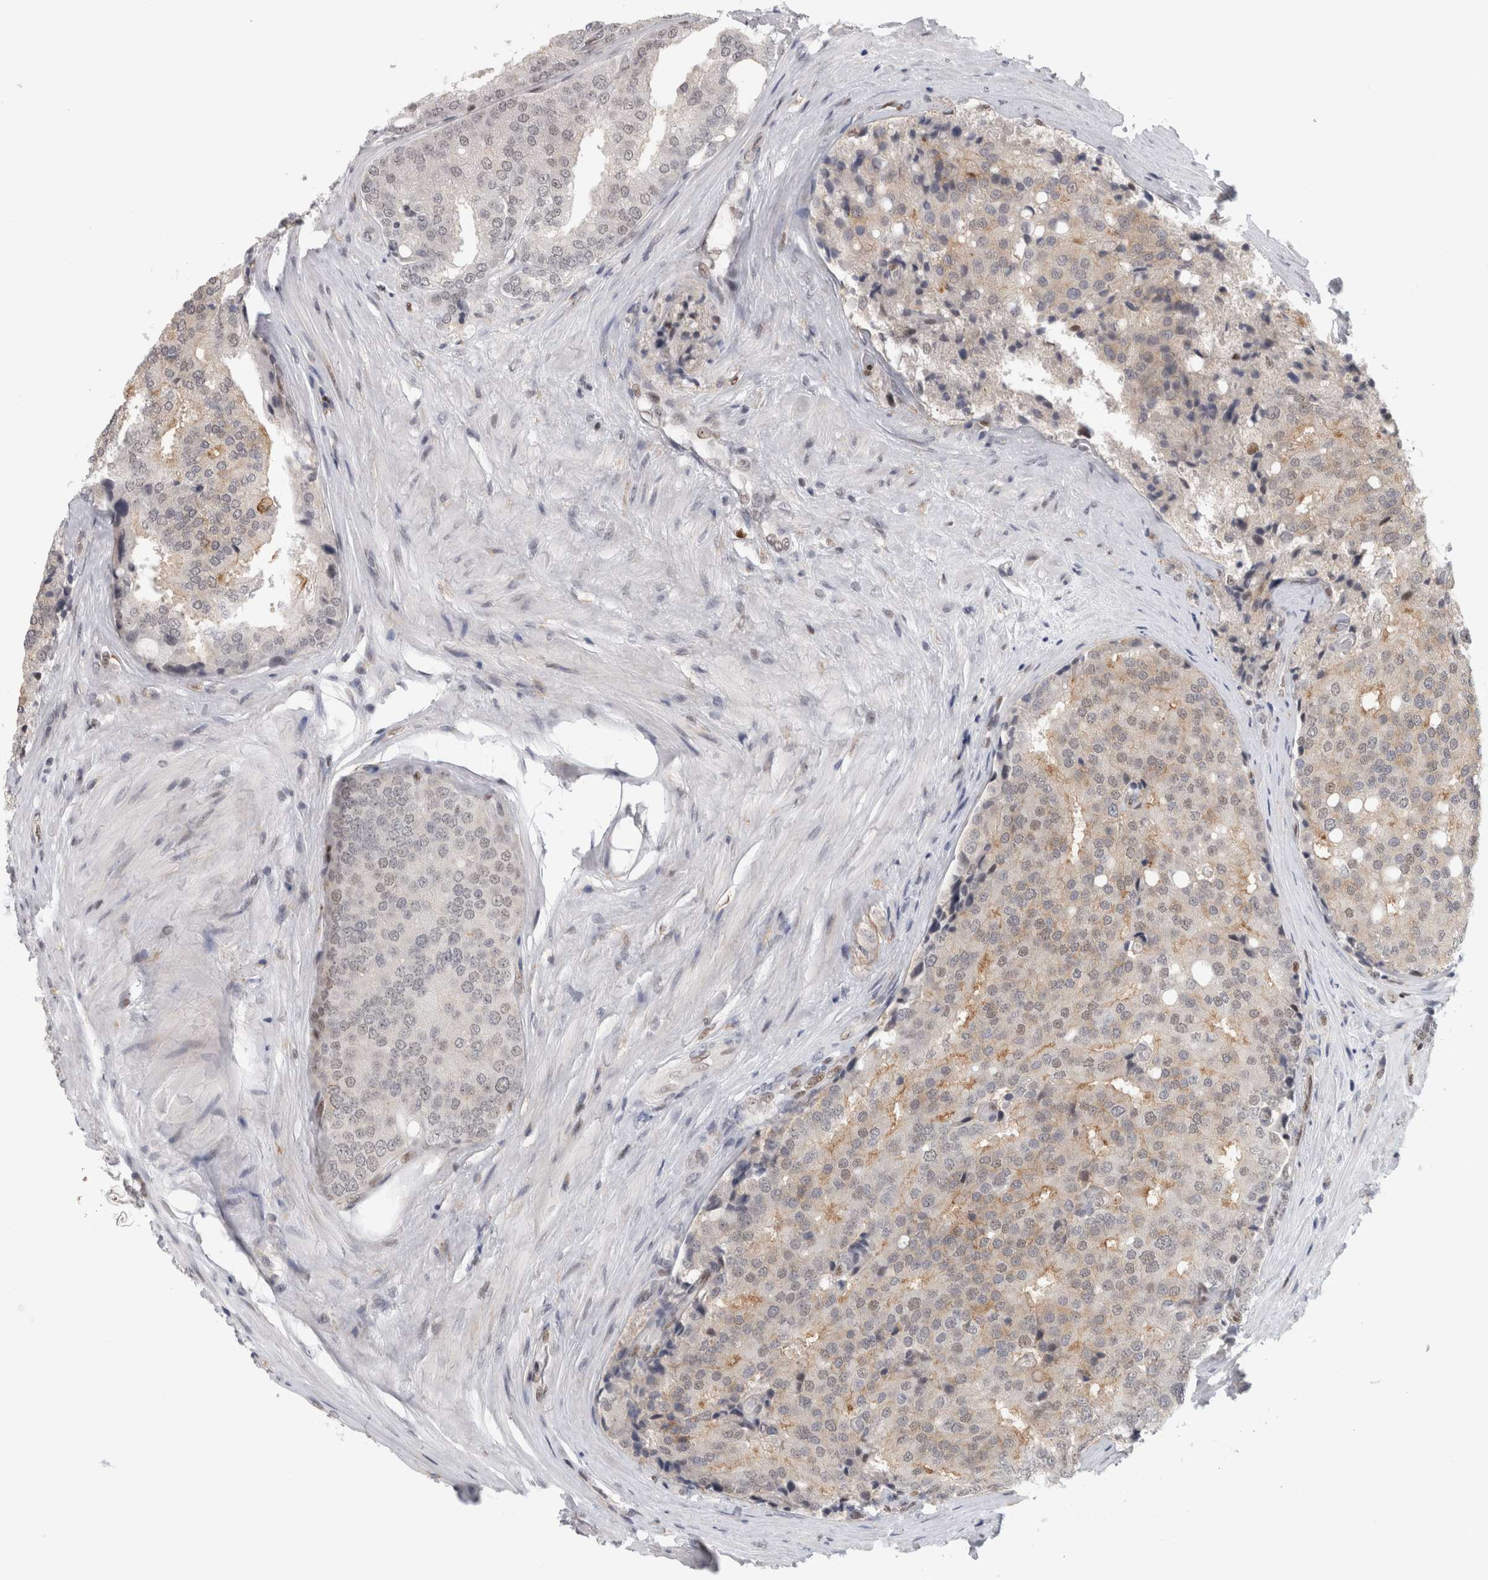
{"staining": {"intensity": "weak", "quantity": "<25%", "location": "cytoplasmic/membranous,nuclear"}, "tissue": "prostate cancer", "cell_type": "Tumor cells", "image_type": "cancer", "snomed": [{"axis": "morphology", "description": "Adenocarcinoma, High grade"}, {"axis": "topography", "description": "Prostate"}], "caption": "An image of human prostate cancer is negative for staining in tumor cells.", "gene": "SRARP", "patient": {"sex": "male", "age": 50}}